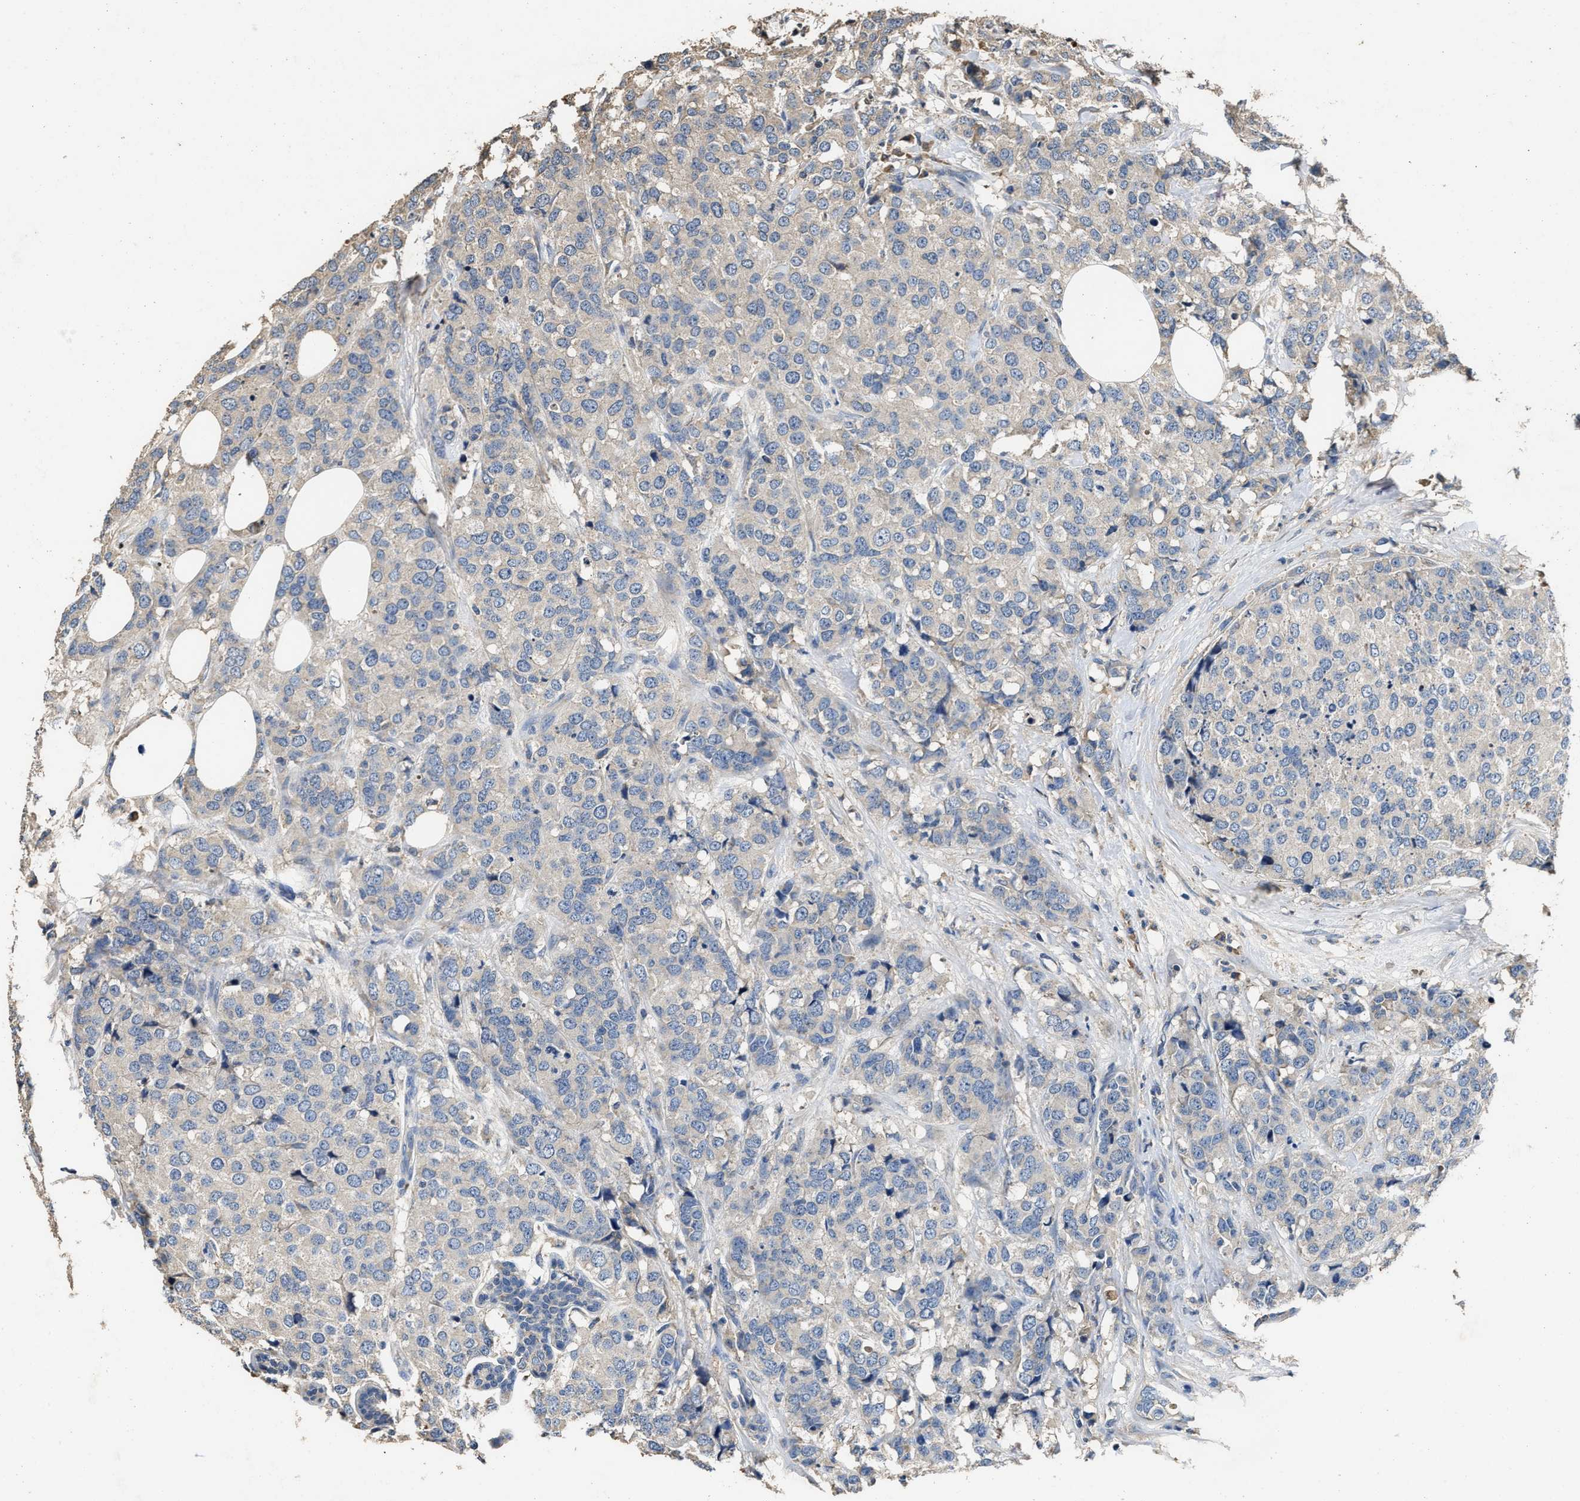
{"staining": {"intensity": "weak", "quantity": "<25%", "location": "cytoplasmic/membranous"}, "tissue": "breast cancer", "cell_type": "Tumor cells", "image_type": "cancer", "snomed": [{"axis": "morphology", "description": "Lobular carcinoma"}, {"axis": "topography", "description": "Breast"}], "caption": "Tumor cells are negative for brown protein staining in breast cancer (lobular carcinoma). (DAB (3,3'-diaminobenzidine) immunohistochemistry visualized using brightfield microscopy, high magnification).", "gene": "C3", "patient": {"sex": "female", "age": 59}}